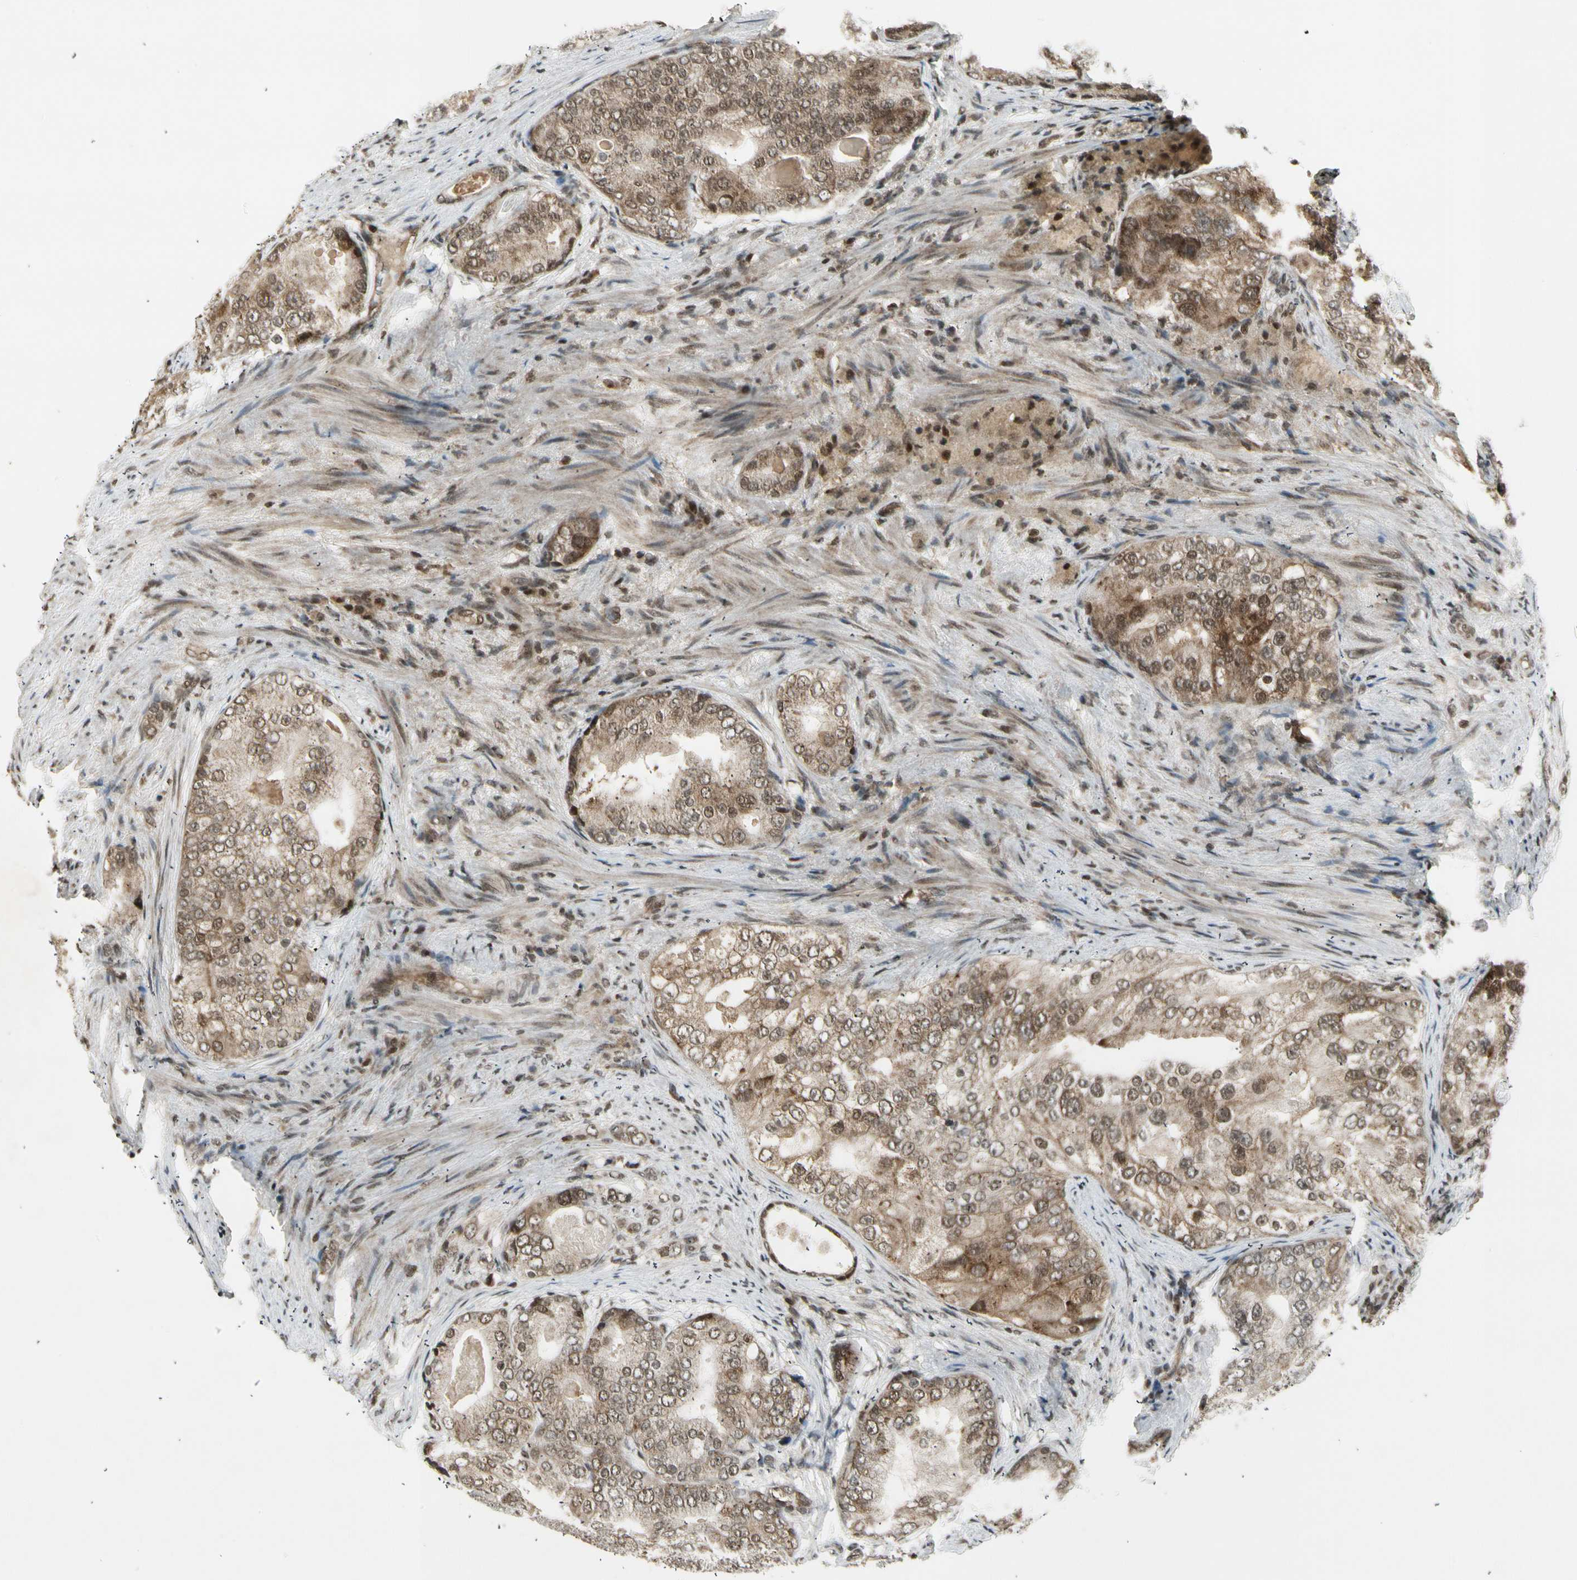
{"staining": {"intensity": "moderate", "quantity": "25%-75%", "location": "cytoplasmic/membranous"}, "tissue": "prostate cancer", "cell_type": "Tumor cells", "image_type": "cancer", "snomed": [{"axis": "morphology", "description": "Adenocarcinoma, High grade"}, {"axis": "topography", "description": "Prostate"}], "caption": "Human prostate high-grade adenocarcinoma stained for a protein (brown) demonstrates moderate cytoplasmic/membranous positive positivity in about 25%-75% of tumor cells.", "gene": "SMN2", "patient": {"sex": "male", "age": 66}}